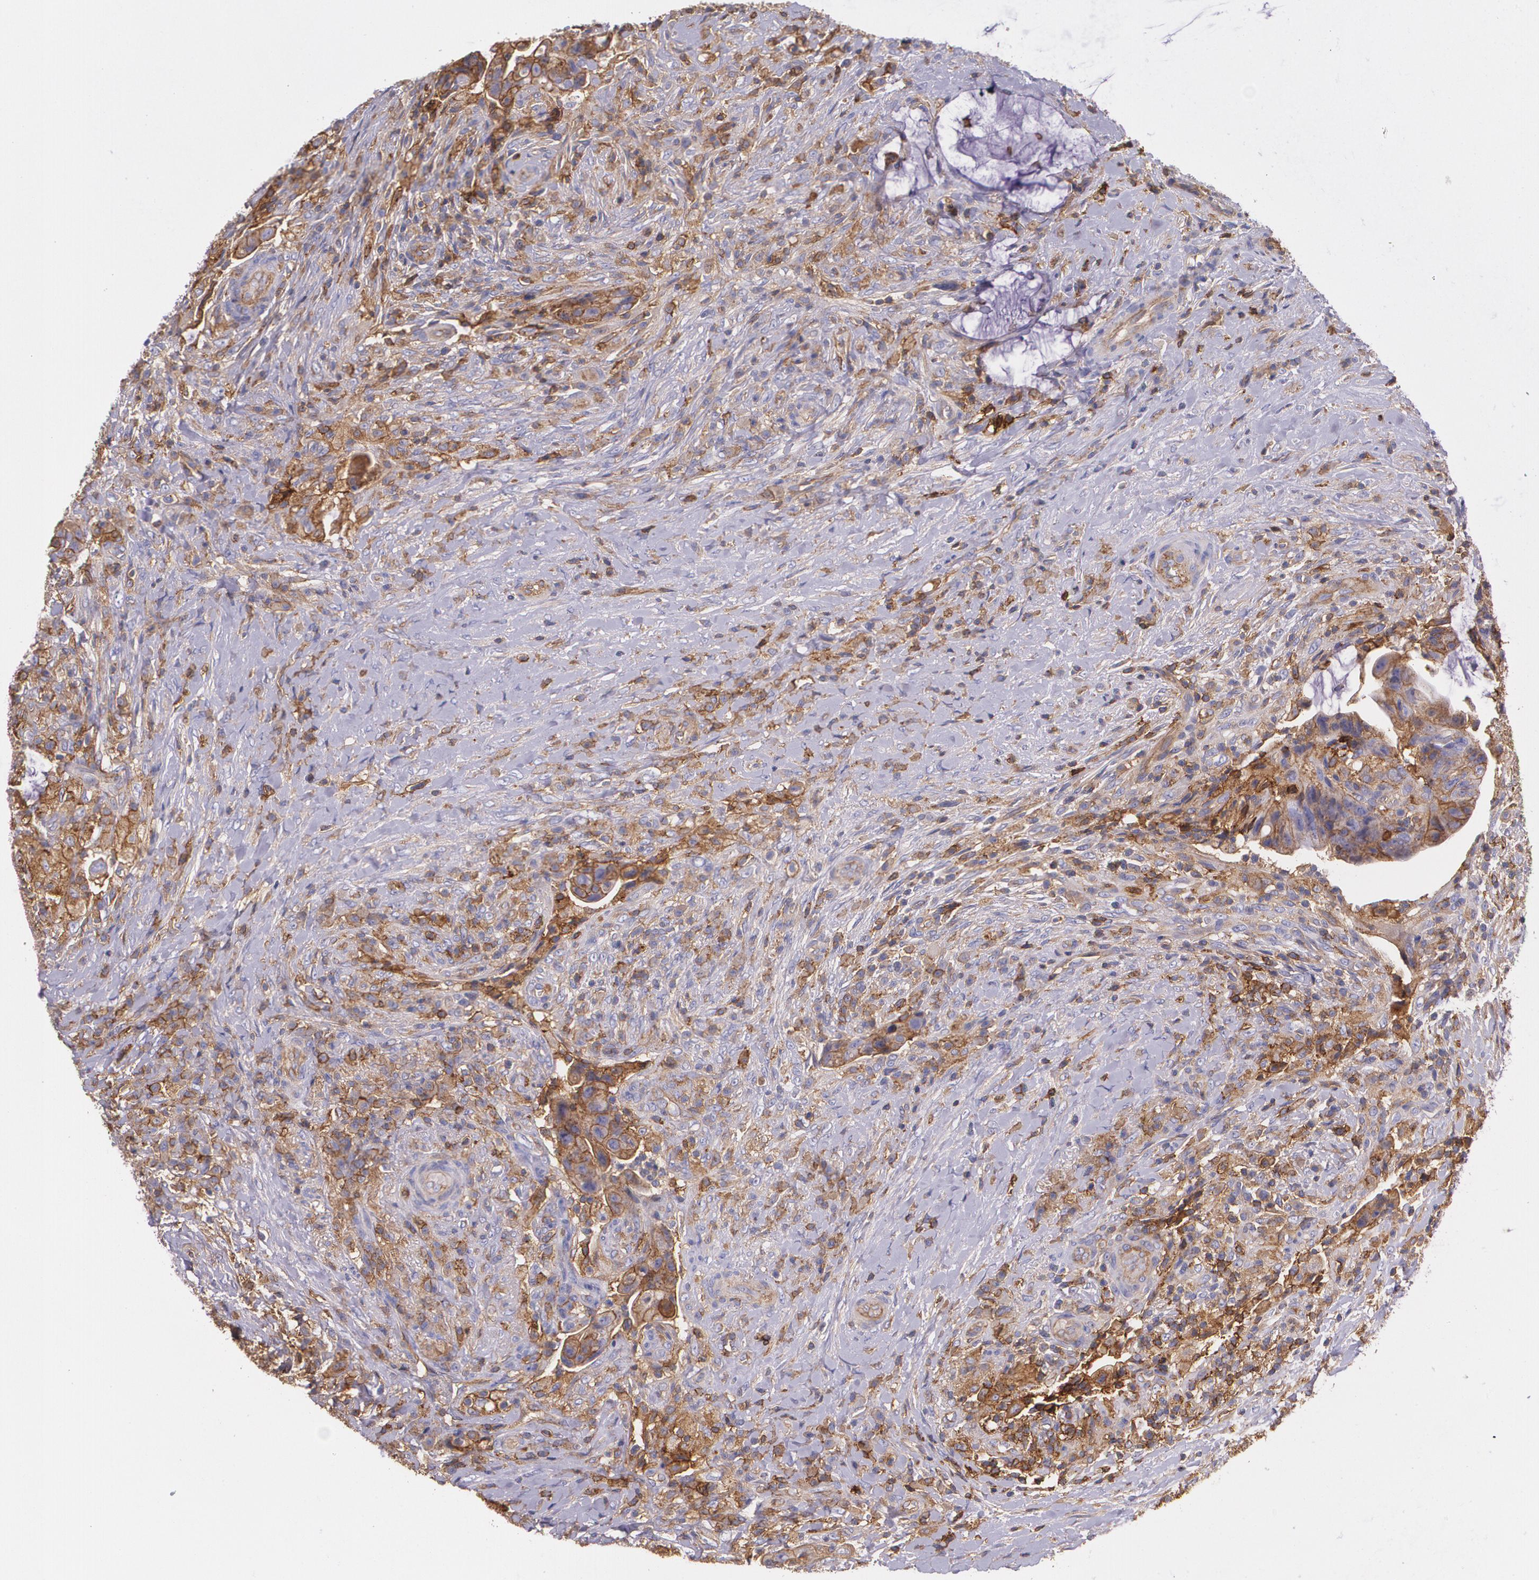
{"staining": {"intensity": "moderate", "quantity": "25%-75%", "location": "cytoplasmic/membranous"}, "tissue": "colorectal cancer", "cell_type": "Tumor cells", "image_type": "cancer", "snomed": [{"axis": "morphology", "description": "Adenocarcinoma, NOS"}, {"axis": "topography", "description": "Rectum"}], "caption": "Approximately 25%-75% of tumor cells in adenocarcinoma (colorectal) reveal moderate cytoplasmic/membranous protein expression as visualized by brown immunohistochemical staining.", "gene": "B2M", "patient": {"sex": "female", "age": 71}}